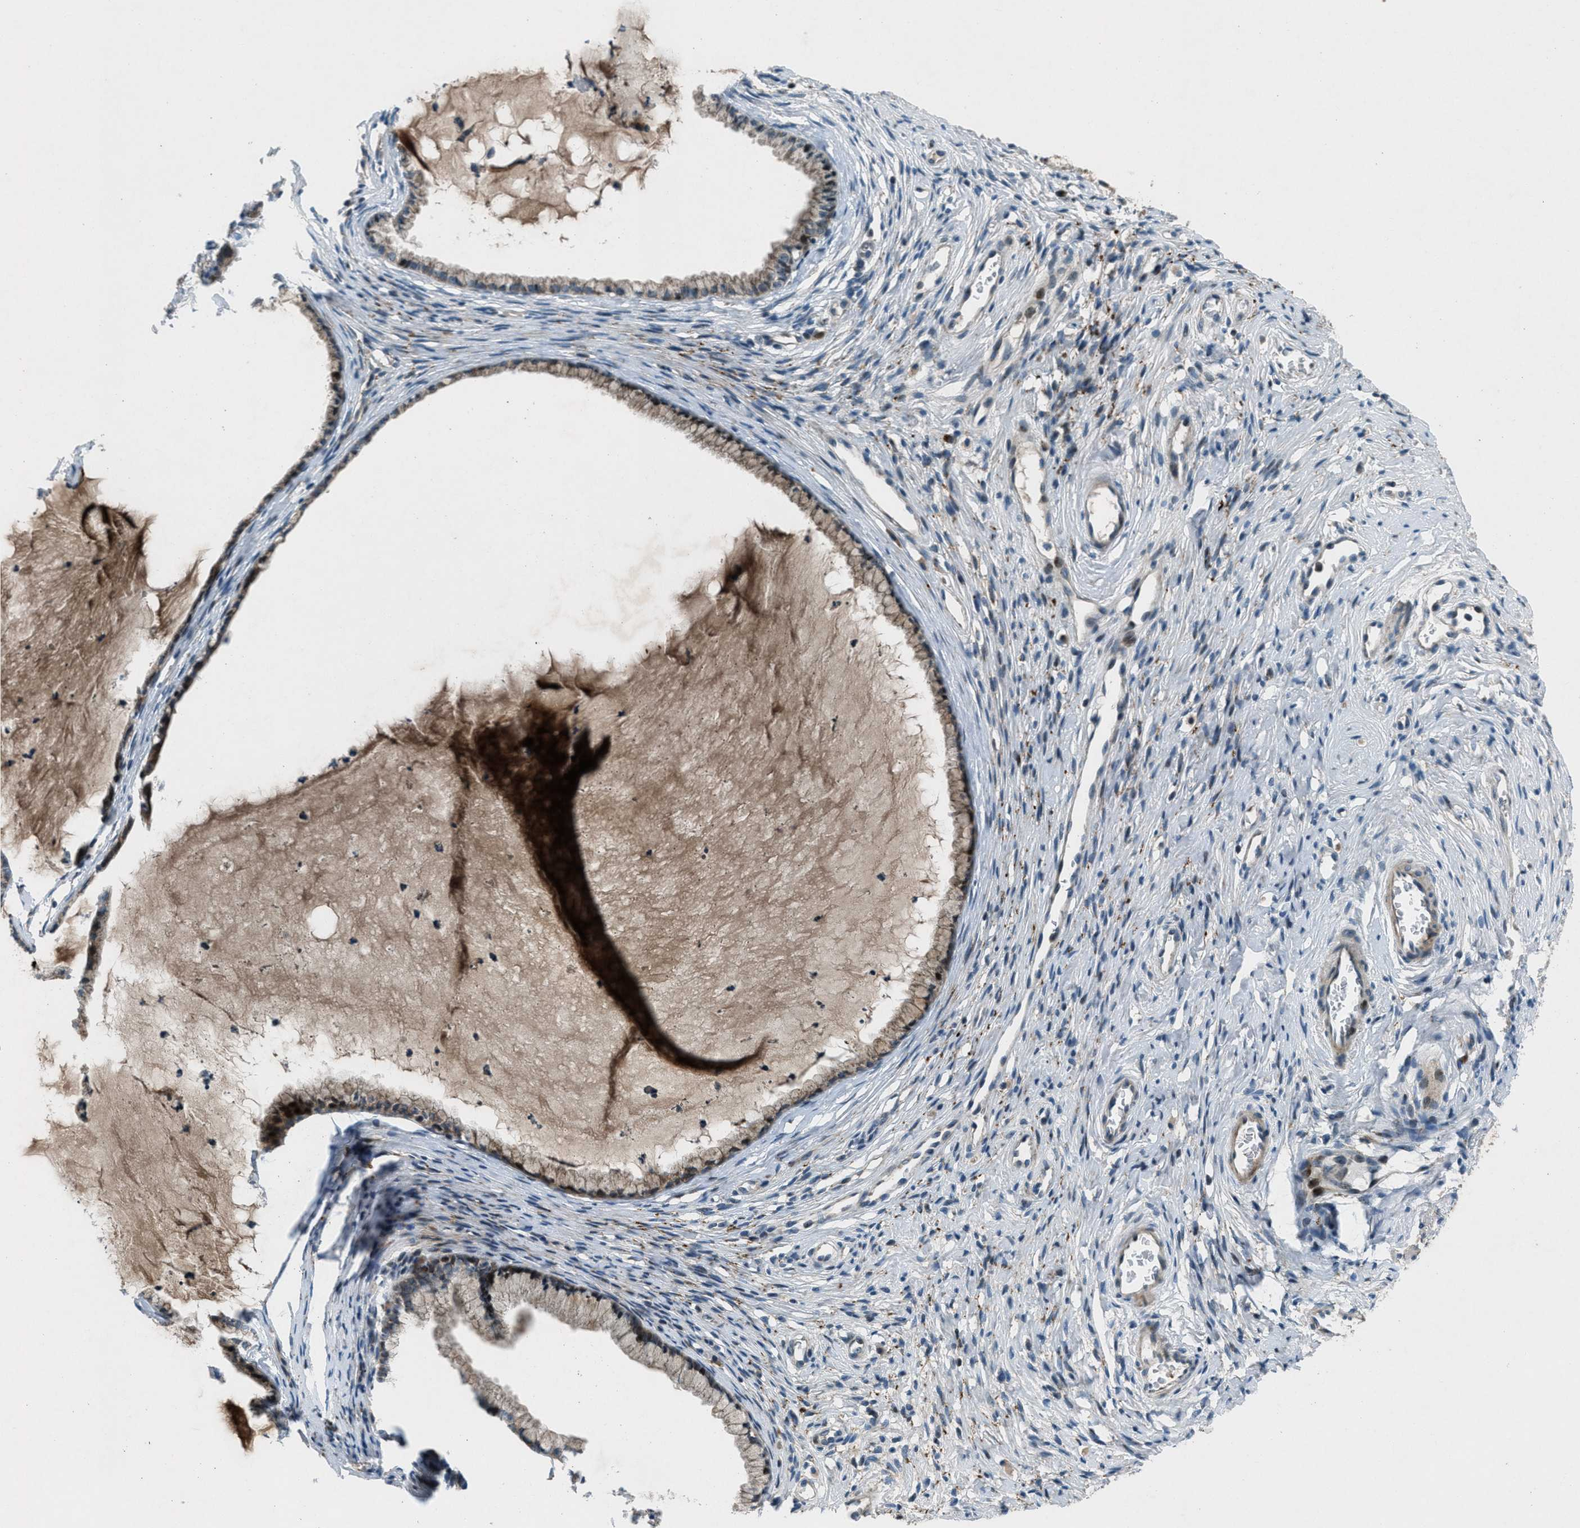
{"staining": {"intensity": "moderate", "quantity": "25%-75%", "location": "cytoplasmic/membranous"}, "tissue": "cervix", "cell_type": "Glandular cells", "image_type": "normal", "snomed": [{"axis": "morphology", "description": "Normal tissue, NOS"}, {"axis": "topography", "description": "Cervix"}], "caption": "Moderate cytoplasmic/membranous positivity for a protein is appreciated in about 25%-75% of glandular cells of normal cervix using immunohistochemistry.", "gene": "CLEC2D", "patient": {"sex": "female", "age": 77}}